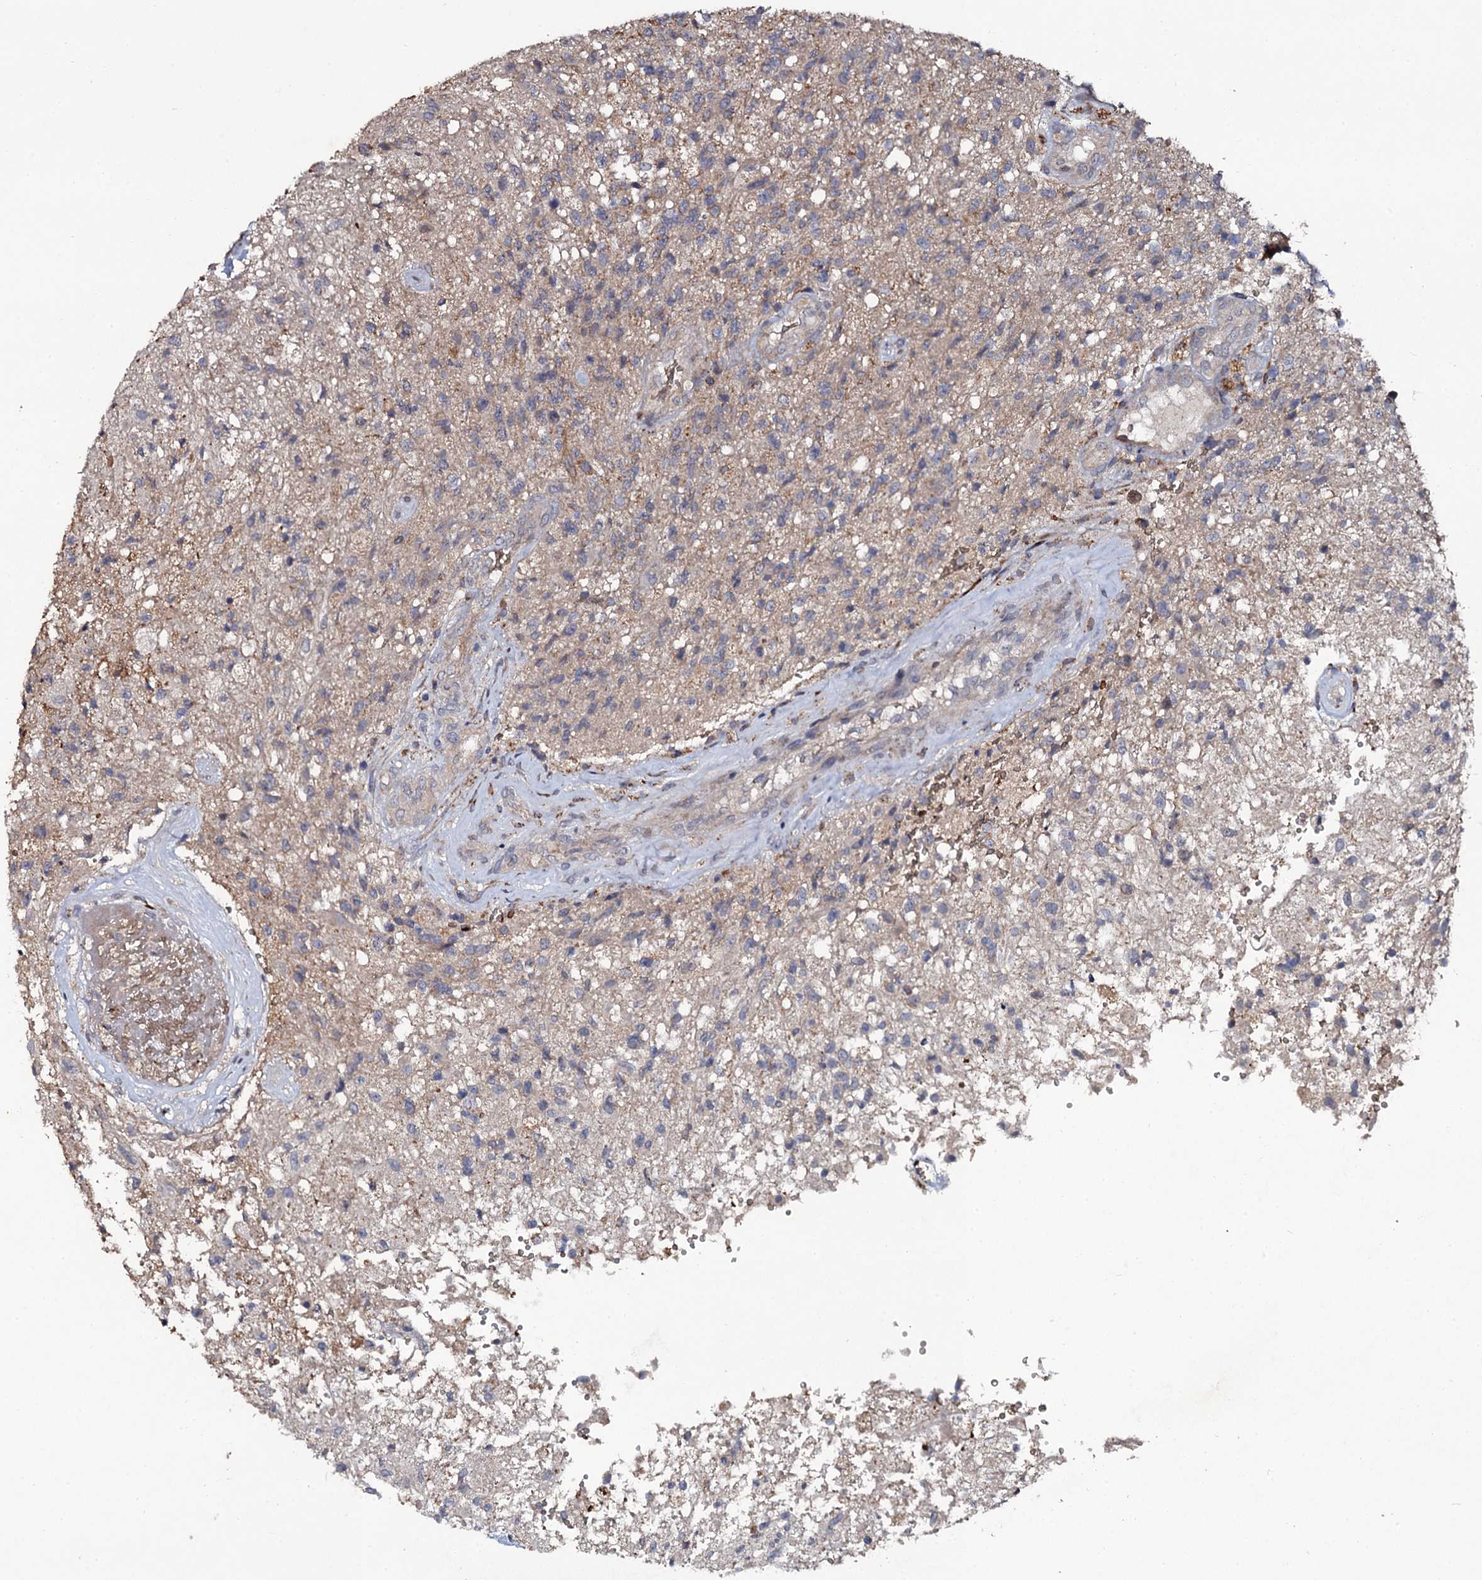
{"staining": {"intensity": "negative", "quantity": "none", "location": "none"}, "tissue": "glioma", "cell_type": "Tumor cells", "image_type": "cancer", "snomed": [{"axis": "morphology", "description": "Glioma, malignant, High grade"}, {"axis": "topography", "description": "Brain"}], "caption": "Immunohistochemistry image of high-grade glioma (malignant) stained for a protein (brown), which exhibits no positivity in tumor cells.", "gene": "LRRC28", "patient": {"sex": "male", "age": 56}}